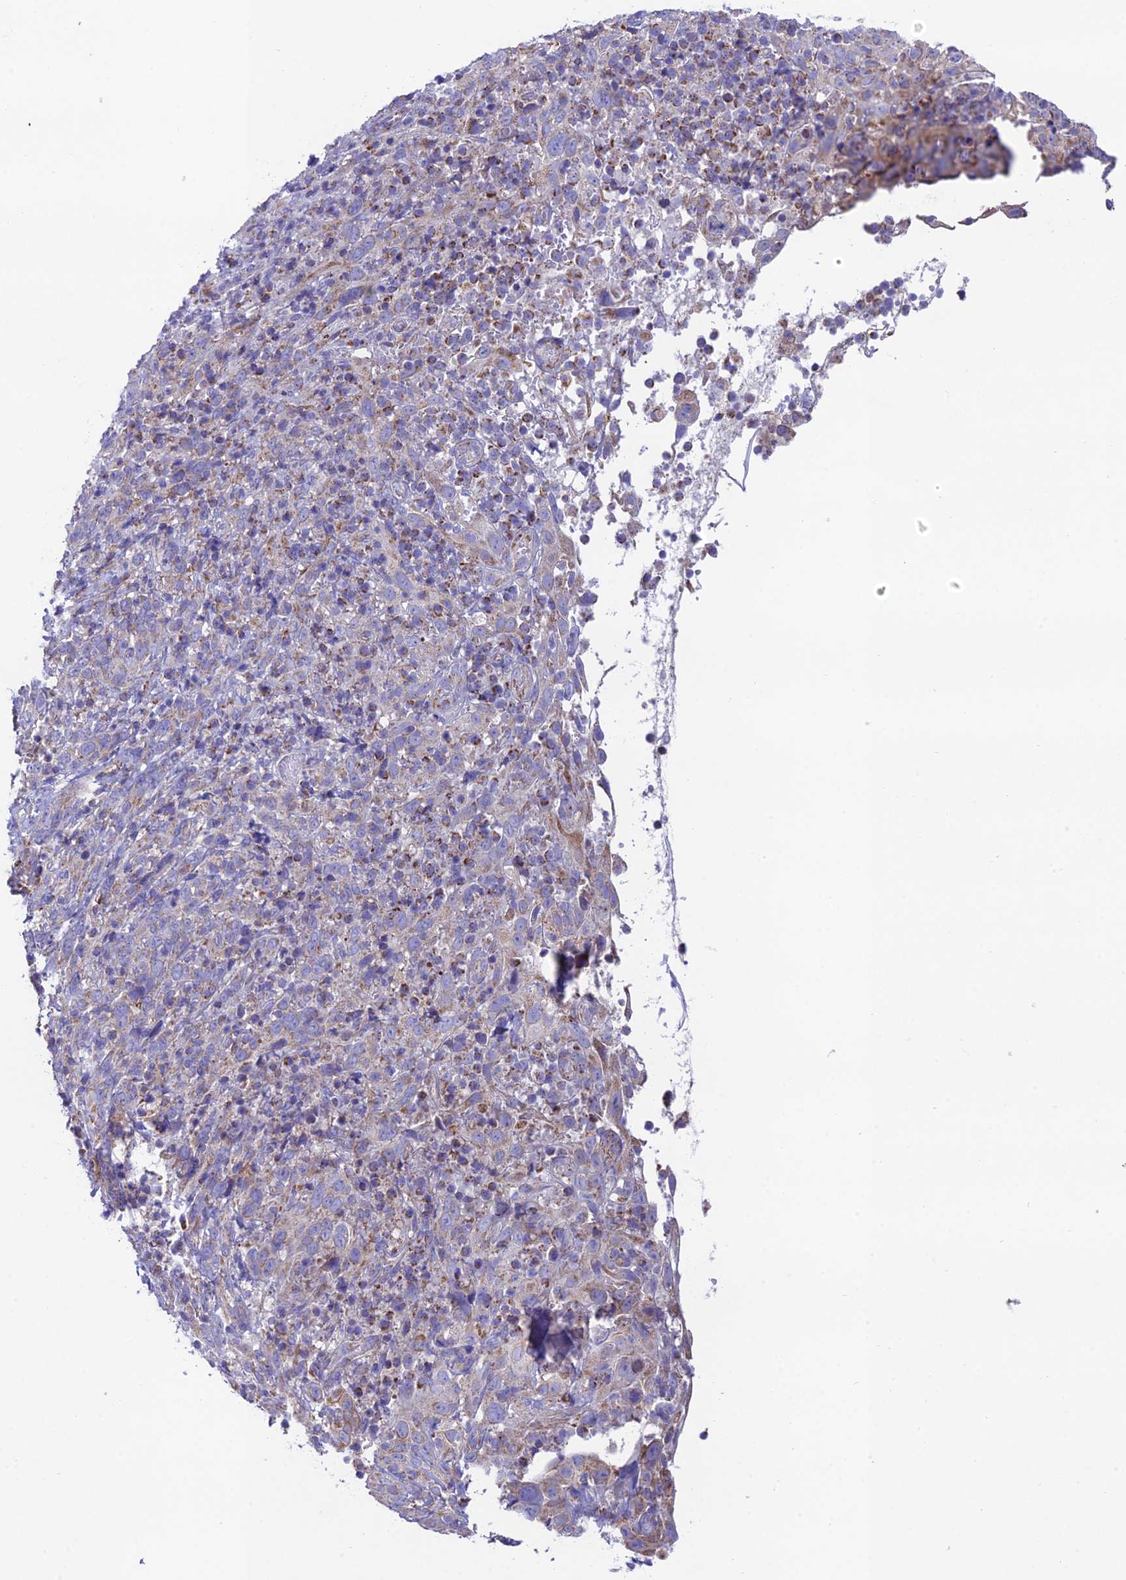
{"staining": {"intensity": "moderate", "quantity": "25%-75%", "location": "cytoplasmic/membranous"}, "tissue": "cervical cancer", "cell_type": "Tumor cells", "image_type": "cancer", "snomed": [{"axis": "morphology", "description": "Squamous cell carcinoma, NOS"}, {"axis": "topography", "description": "Cervix"}], "caption": "IHC image of human cervical squamous cell carcinoma stained for a protein (brown), which exhibits medium levels of moderate cytoplasmic/membranous positivity in approximately 25%-75% of tumor cells.", "gene": "HSDL2", "patient": {"sex": "female", "age": 46}}